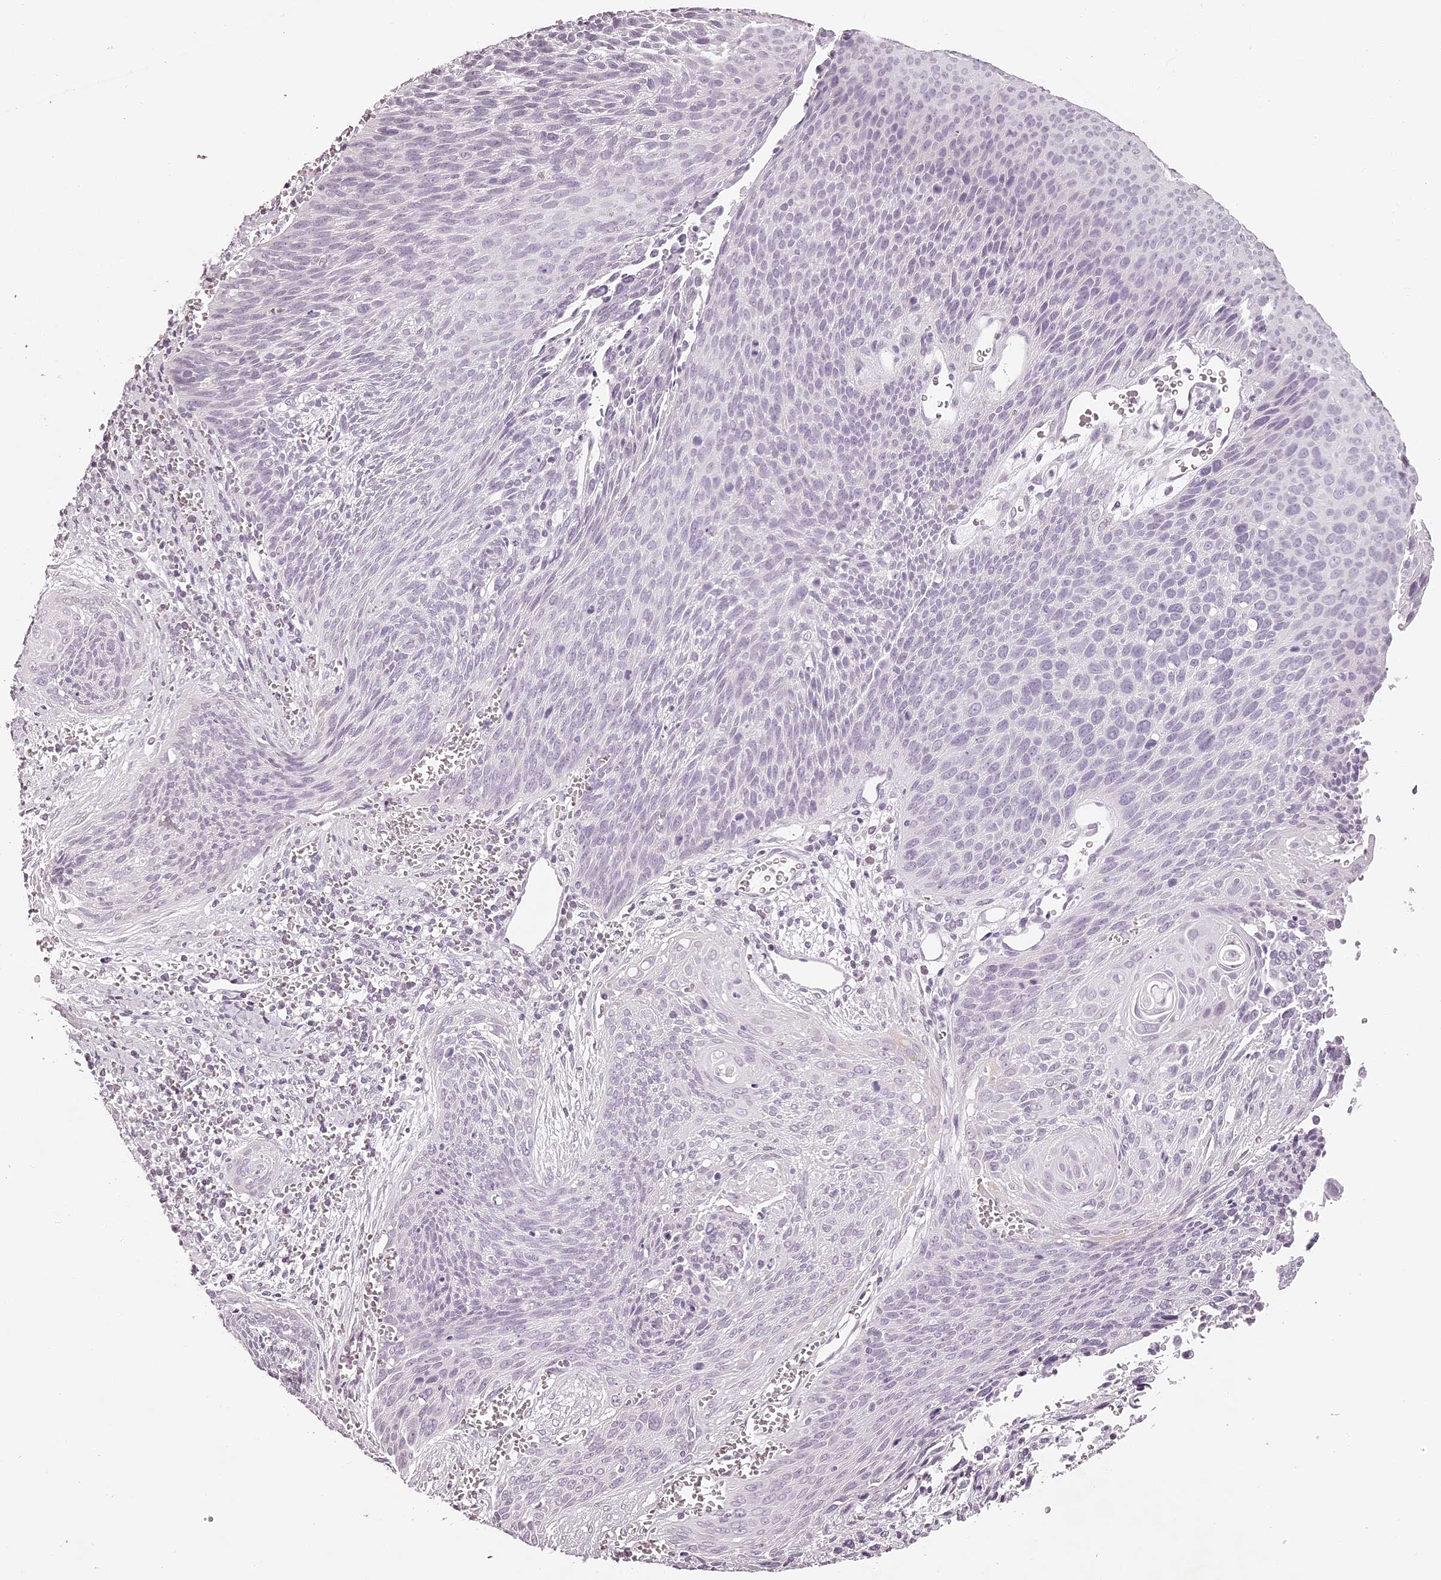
{"staining": {"intensity": "negative", "quantity": "none", "location": "none"}, "tissue": "cervical cancer", "cell_type": "Tumor cells", "image_type": "cancer", "snomed": [{"axis": "morphology", "description": "Squamous cell carcinoma, NOS"}, {"axis": "topography", "description": "Cervix"}], "caption": "Squamous cell carcinoma (cervical) was stained to show a protein in brown. There is no significant expression in tumor cells.", "gene": "ELAPOR1", "patient": {"sex": "female", "age": 55}}